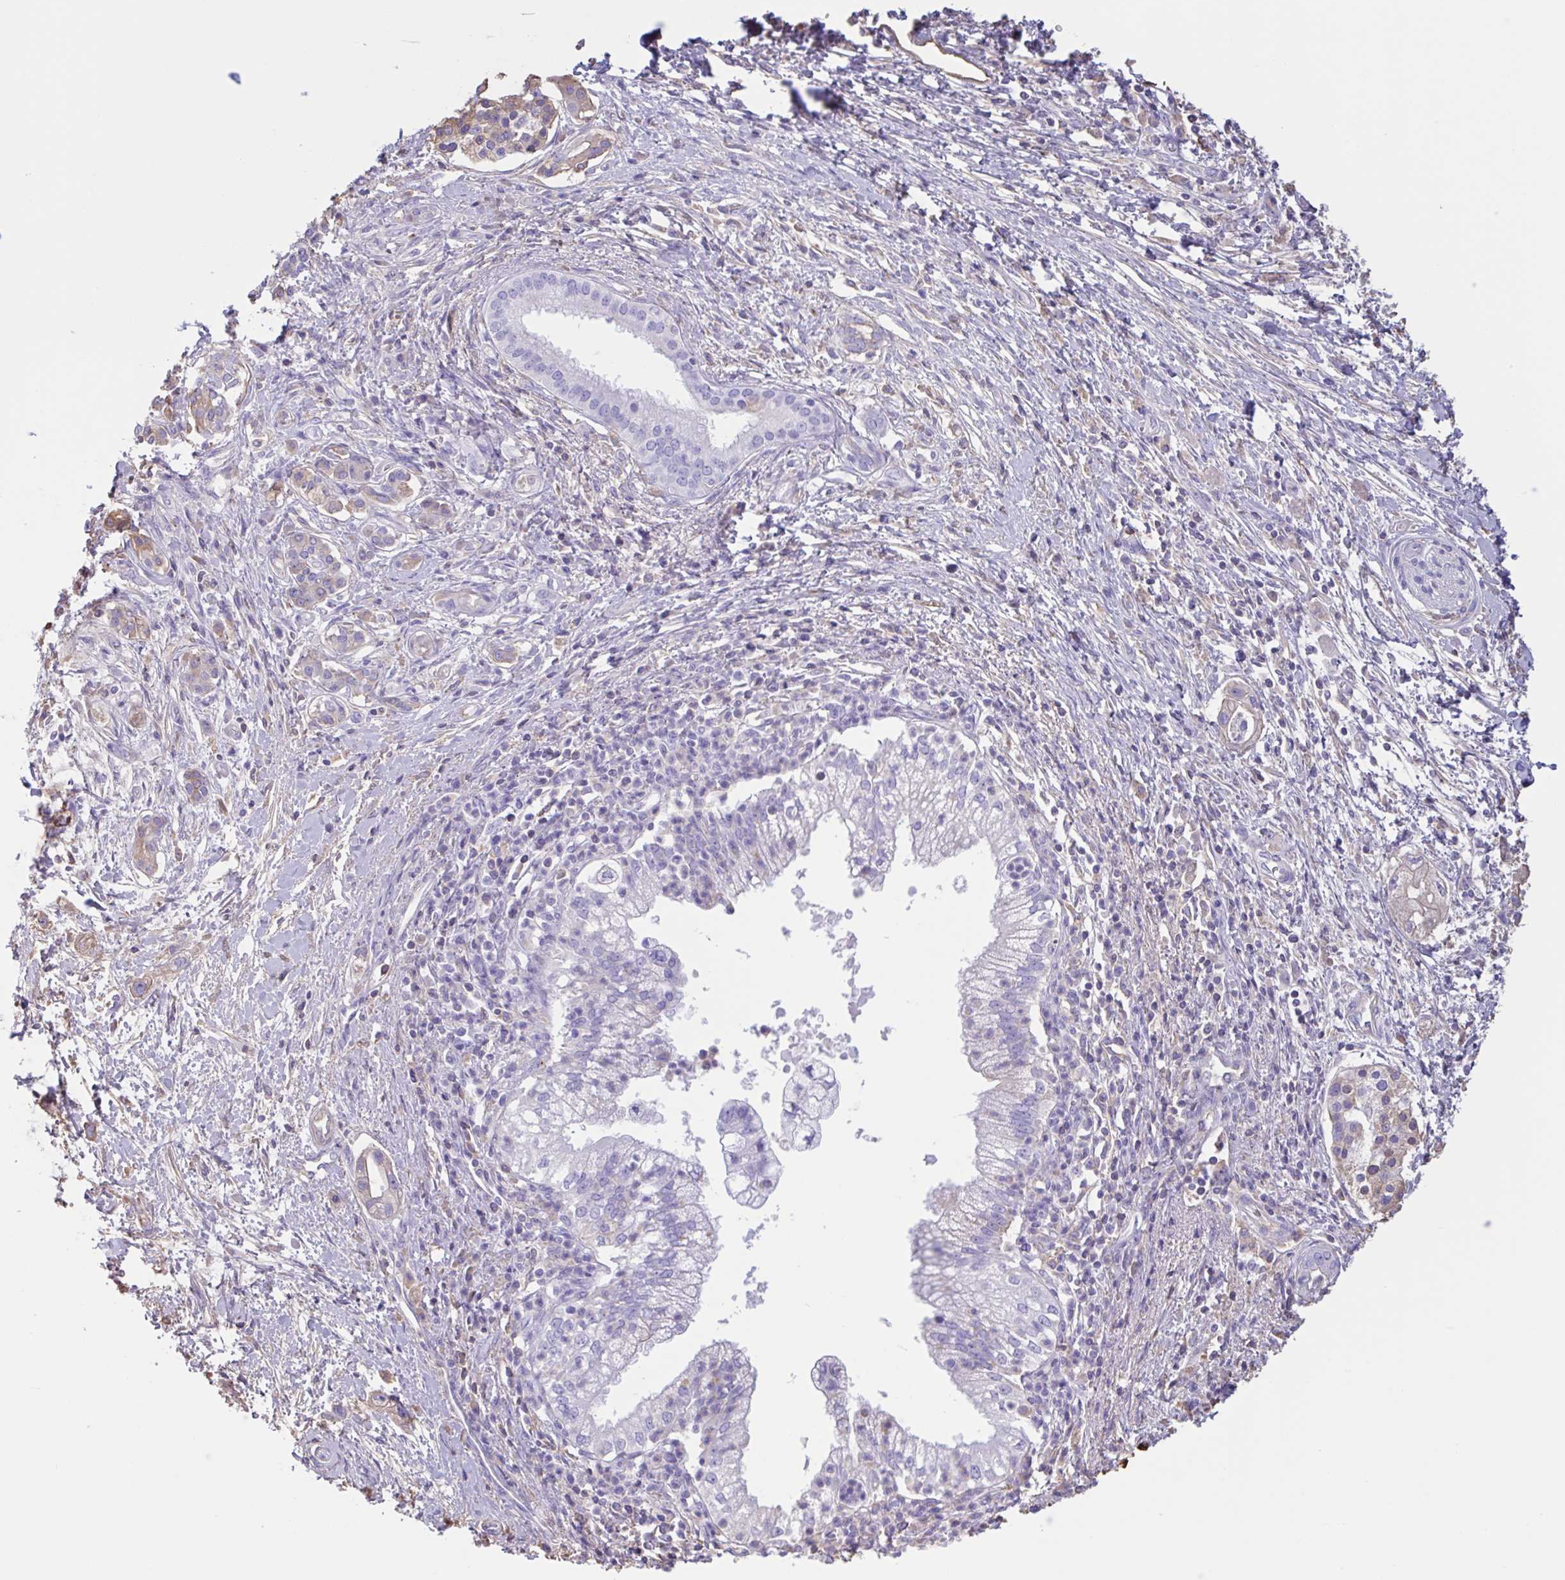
{"staining": {"intensity": "weak", "quantity": "<25%", "location": "cytoplasmic/membranous"}, "tissue": "pancreatic cancer", "cell_type": "Tumor cells", "image_type": "cancer", "snomed": [{"axis": "morphology", "description": "Adenocarcinoma, NOS"}, {"axis": "topography", "description": "Pancreas"}], "caption": "The image shows no staining of tumor cells in pancreatic cancer (adenocarcinoma).", "gene": "LARGE2", "patient": {"sex": "male", "age": 70}}